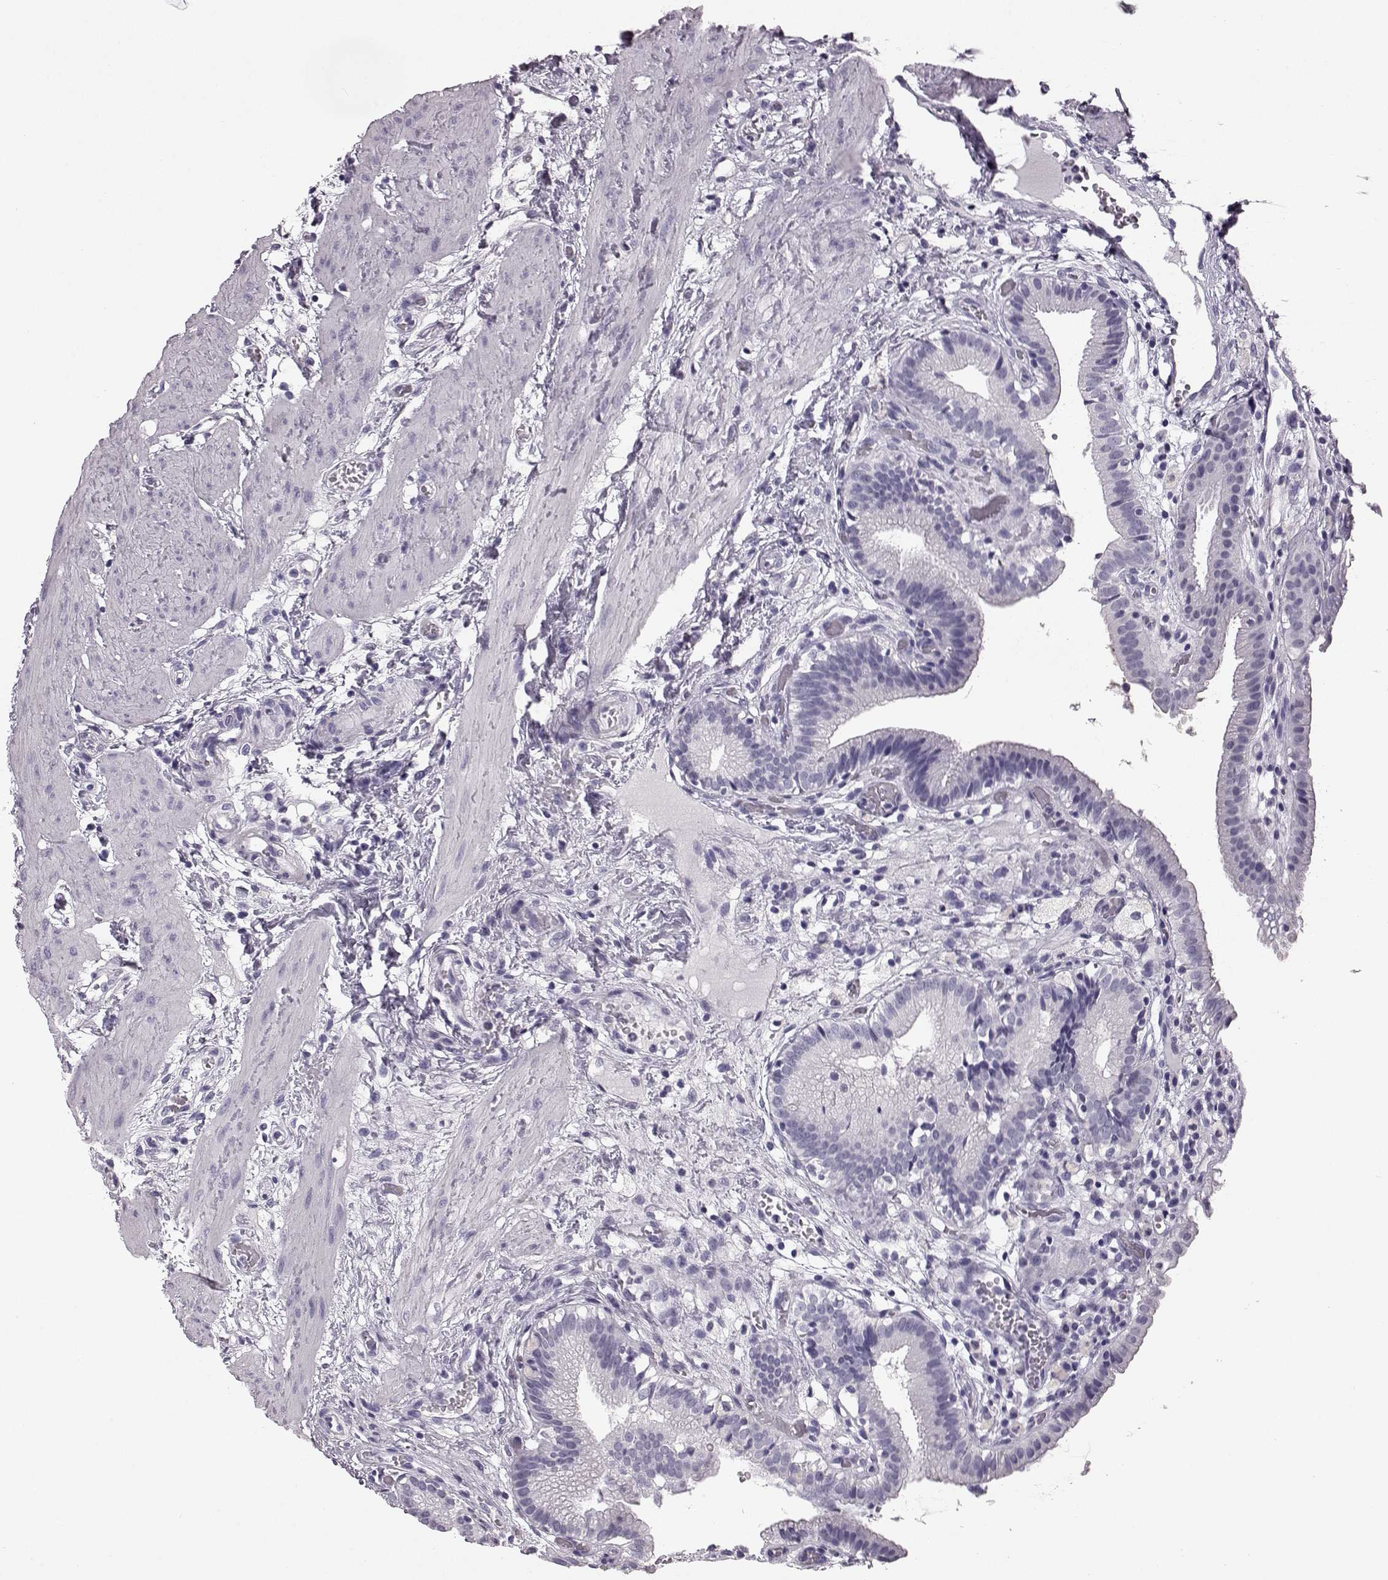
{"staining": {"intensity": "negative", "quantity": "none", "location": "none"}, "tissue": "gallbladder", "cell_type": "Glandular cells", "image_type": "normal", "snomed": [{"axis": "morphology", "description": "Normal tissue, NOS"}, {"axis": "topography", "description": "Gallbladder"}], "caption": "Photomicrograph shows no protein positivity in glandular cells of benign gallbladder.", "gene": "AIPL1", "patient": {"sex": "female", "age": 24}}